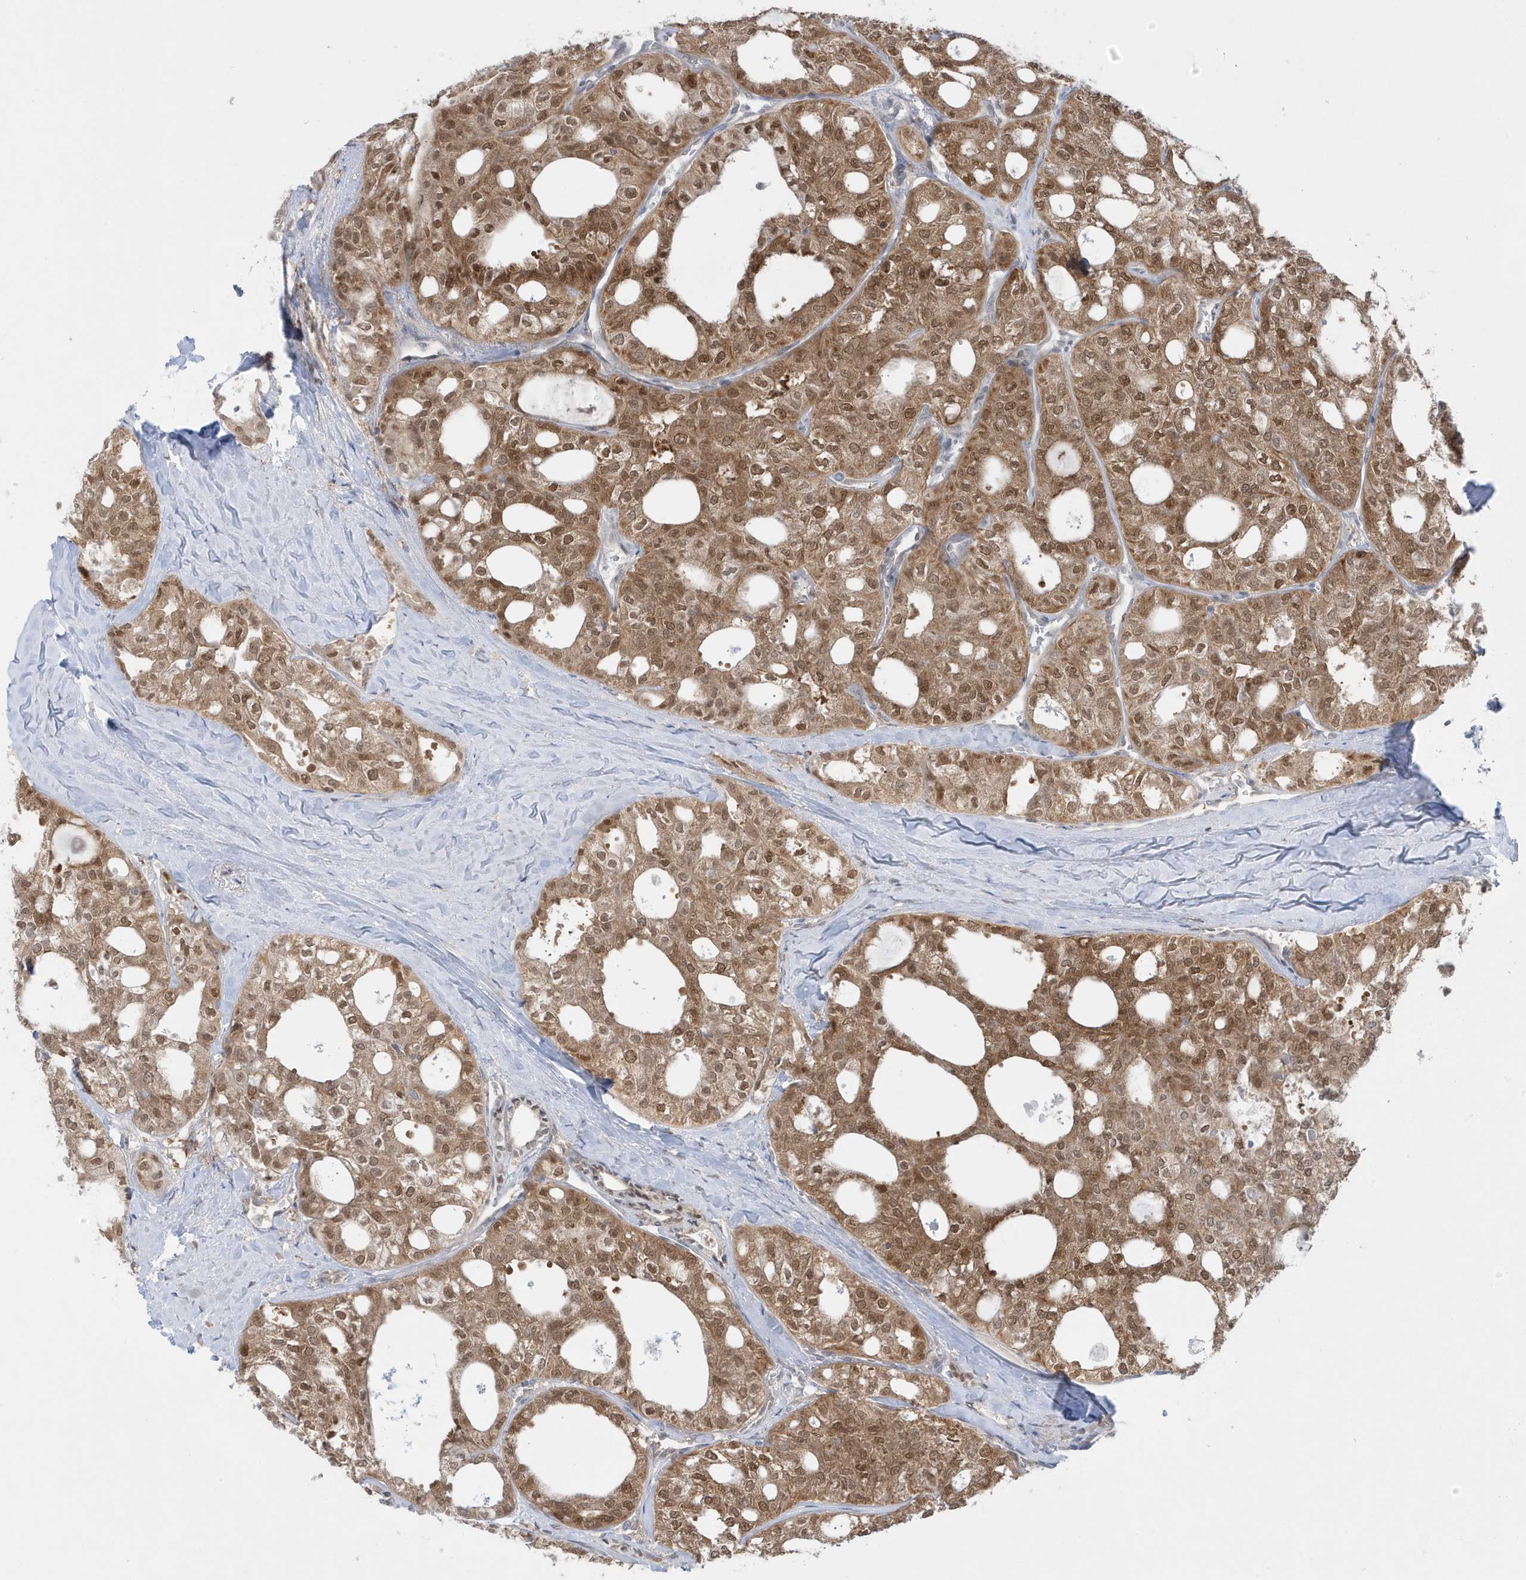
{"staining": {"intensity": "moderate", "quantity": ">75%", "location": "cytoplasmic/membranous,nuclear"}, "tissue": "thyroid cancer", "cell_type": "Tumor cells", "image_type": "cancer", "snomed": [{"axis": "morphology", "description": "Follicular adenoma carcinoma, NOS"}, {"axis": "topography", "description": "Thyroid gland"}], "caption": "Human thyroid follicular adenoma carcinoma stained with a protein marker demonstrates moderate staining in tumor cells.", "gene": "OGA", "patient": {"sex": "male", "age": 75}}